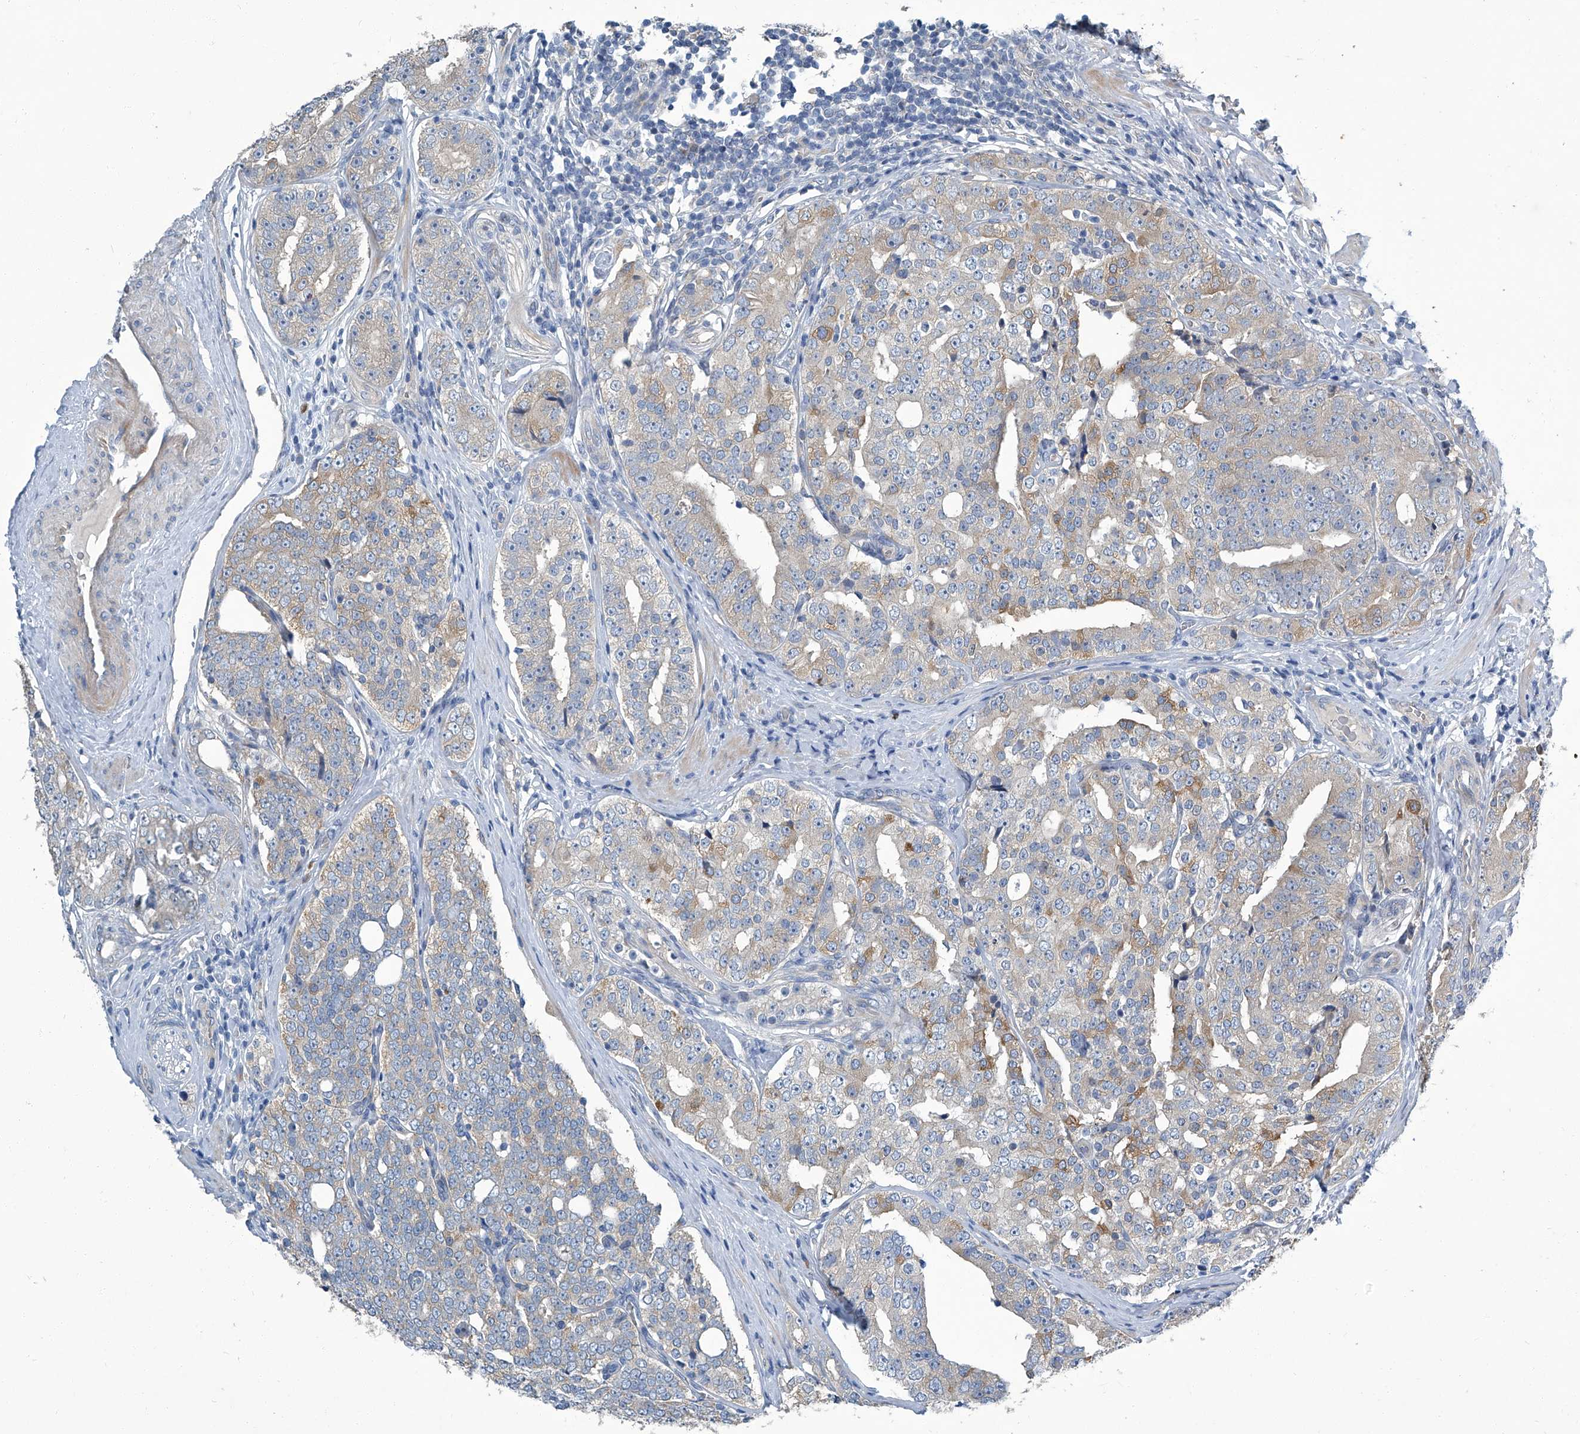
{"staining": {"intensity": "moderate", "quantity": "<25%", "location": "cytoplasmic/membranous"}, "tissue": "prostate cancer", "cell_type": "Tumor cells", "image_type": "cancer", "snomed": [{"axis": "morphology", "description": "Adenocarcinoma, High grade"}, {"axis": "topography", "description": "Prostate"}], "caption": "Protein expression analysis of prostate cancer (high-grade adenocarcinoma) exhibits moderate cytoplasmic/membranous expression in approximately <25% of tumor cells.", "gene": "SLC26A11", "patient": {"sex": "male", "age": 56}}